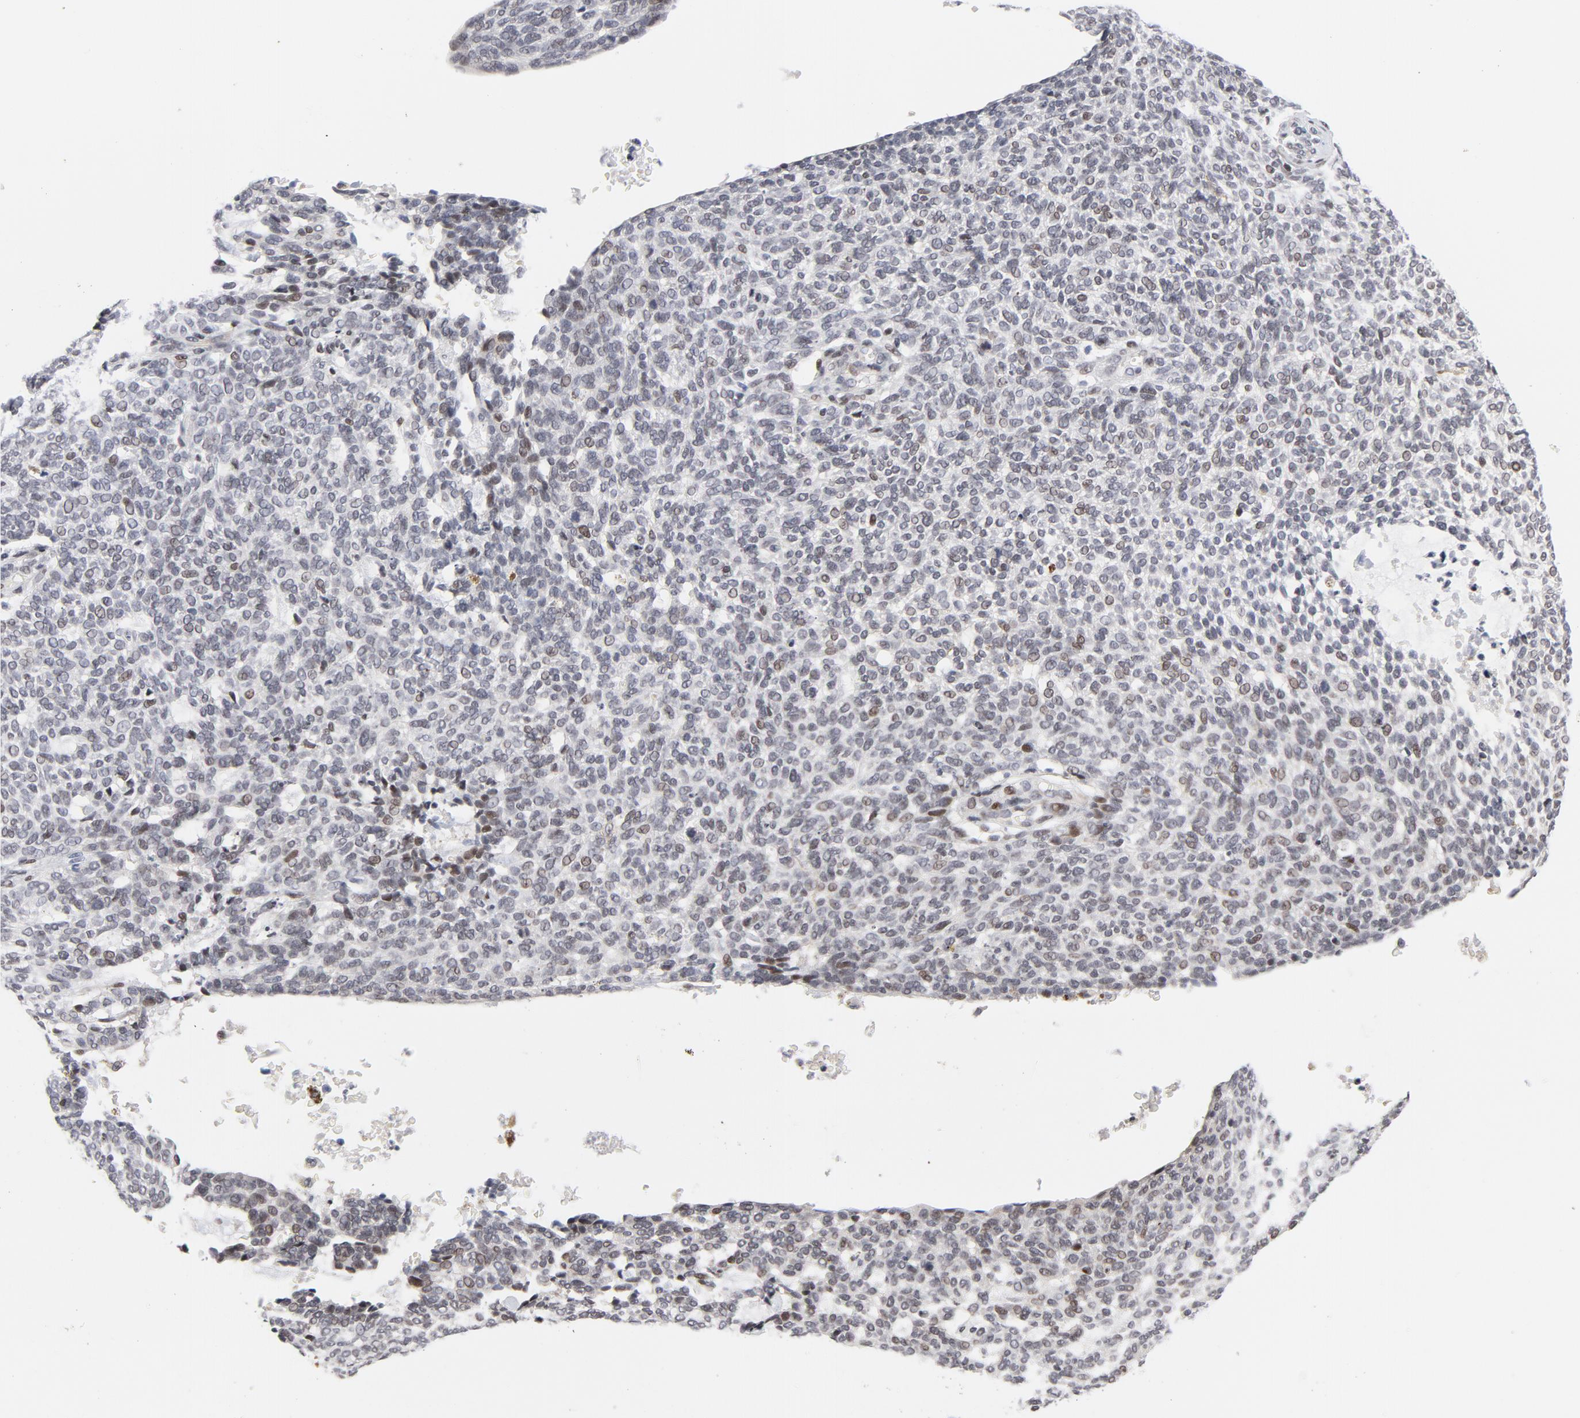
{"staining": {"intensity": "weak", "quantity": "<25%", "location": "nuclear"}, "tissue": "skin cancer", "cell_type": "Tumor cells", "image_type": "cancer", "snomed": [{"axis": "morphology", "description": "Normal tissue, NOS"}, {"axis": "morphology", "description": "Basal cell carcinoma"}, {"axis": "topography", "description": "Skin"}], "caption": "DAB immunohistochemical staining of skin cancer demonstrates no significant staining in tumor cells.", "gene": "NFIC", "patient": {"sex": "male", "age": 87}}